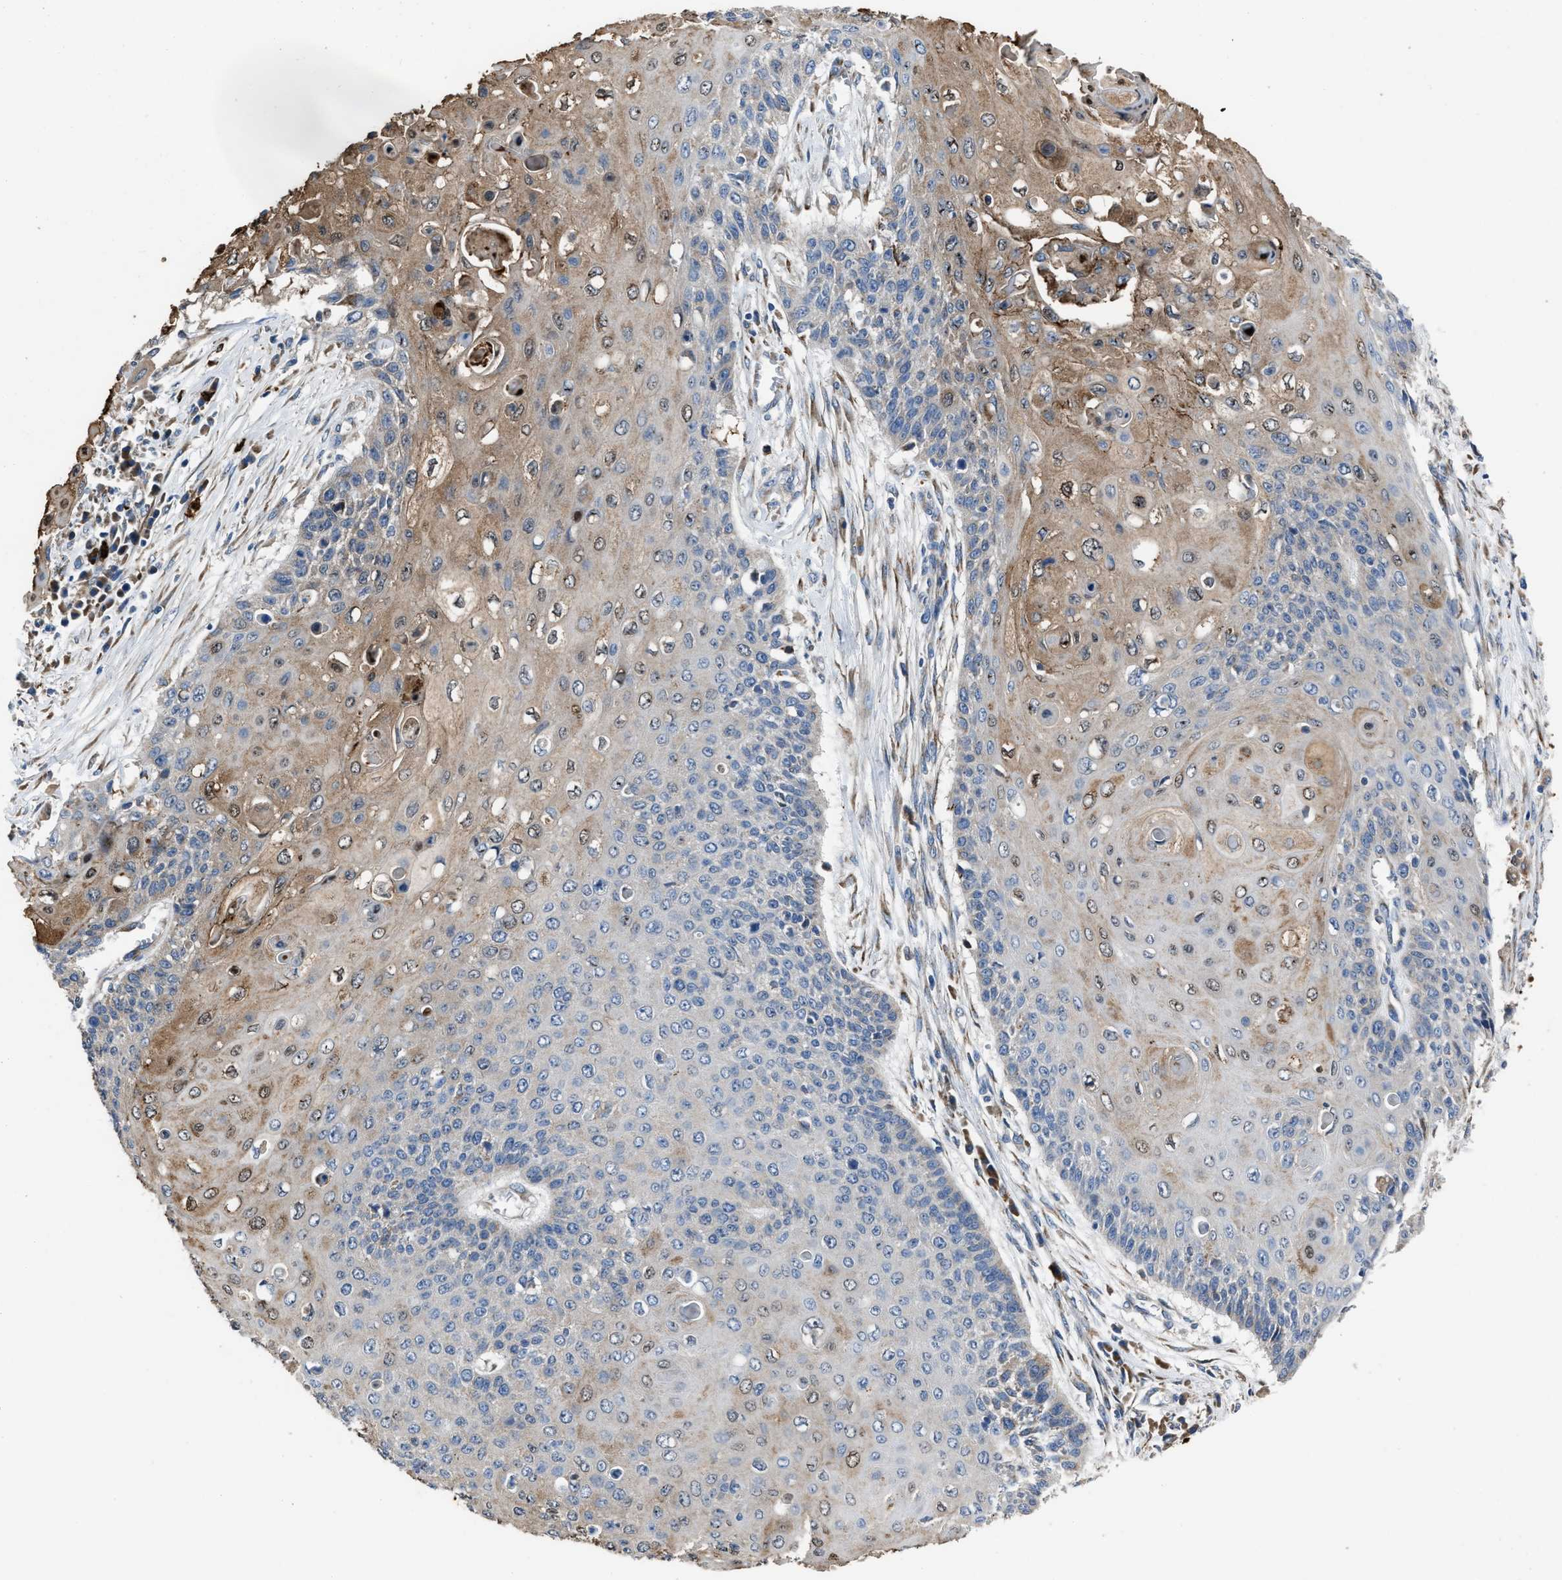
{"staining": {"intensity": "weak", "quantity": "25%-75%", "location": "cytoplasmic/membranous"}, "tissue": "cervical cancer", "cell_type": "Tumor cells", "image_type": "cancer", "snomed": [{"axis": "morphology", "description": "Squamous cell carcinoma, NOS"}, {"axis": "topography", "description": "Cervix"}], "caption": "Approximately 25%-75% of tumor cells in cervical cancer (squamous cell carcinoma) display weak cytoplasmic/membranous protein staining as visualized by brown immunohistochemical staining.", "gene": "ANGPT1", "patient": {"sex": "female", "age": 39}}